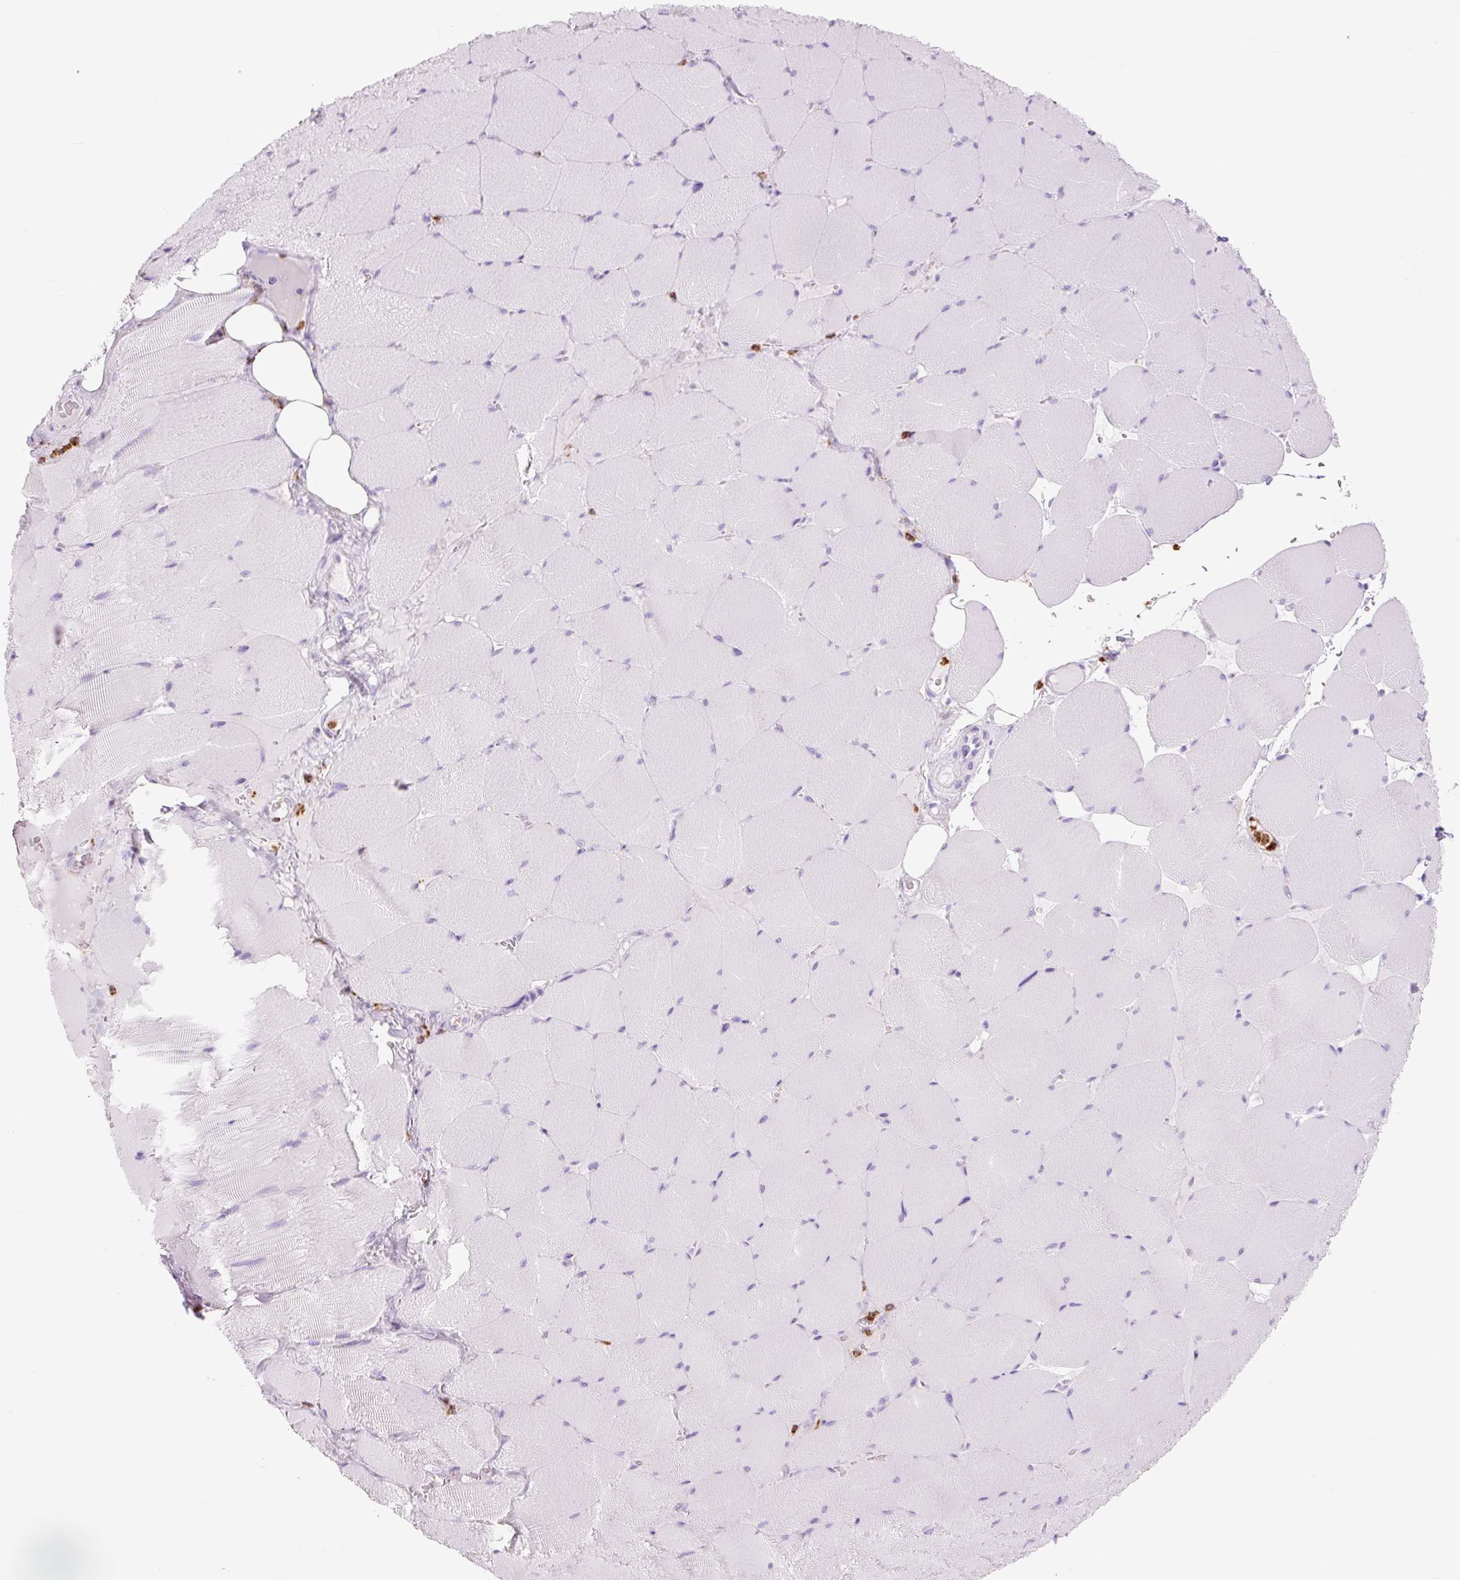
{"staining": {"intensity": "negative", "quantity": "none", "location": "none"}, "tissue": "skeletal muscle", "cell_type": "Myocytes", "image_type": "normal", "snomed": [{"axis": "morphology", "description": "Normal tissue, NOS"}, {"axis": "topography", "description": "Skeletal muscle"}, {"axis": "topography", "description": "Head-Neck"}], "caption": "The micrograph exhibits no staining of myocytes in benign skeletal muscle.", "gene": "LYZ", "patient": {"sex": "male", "age": 66}}